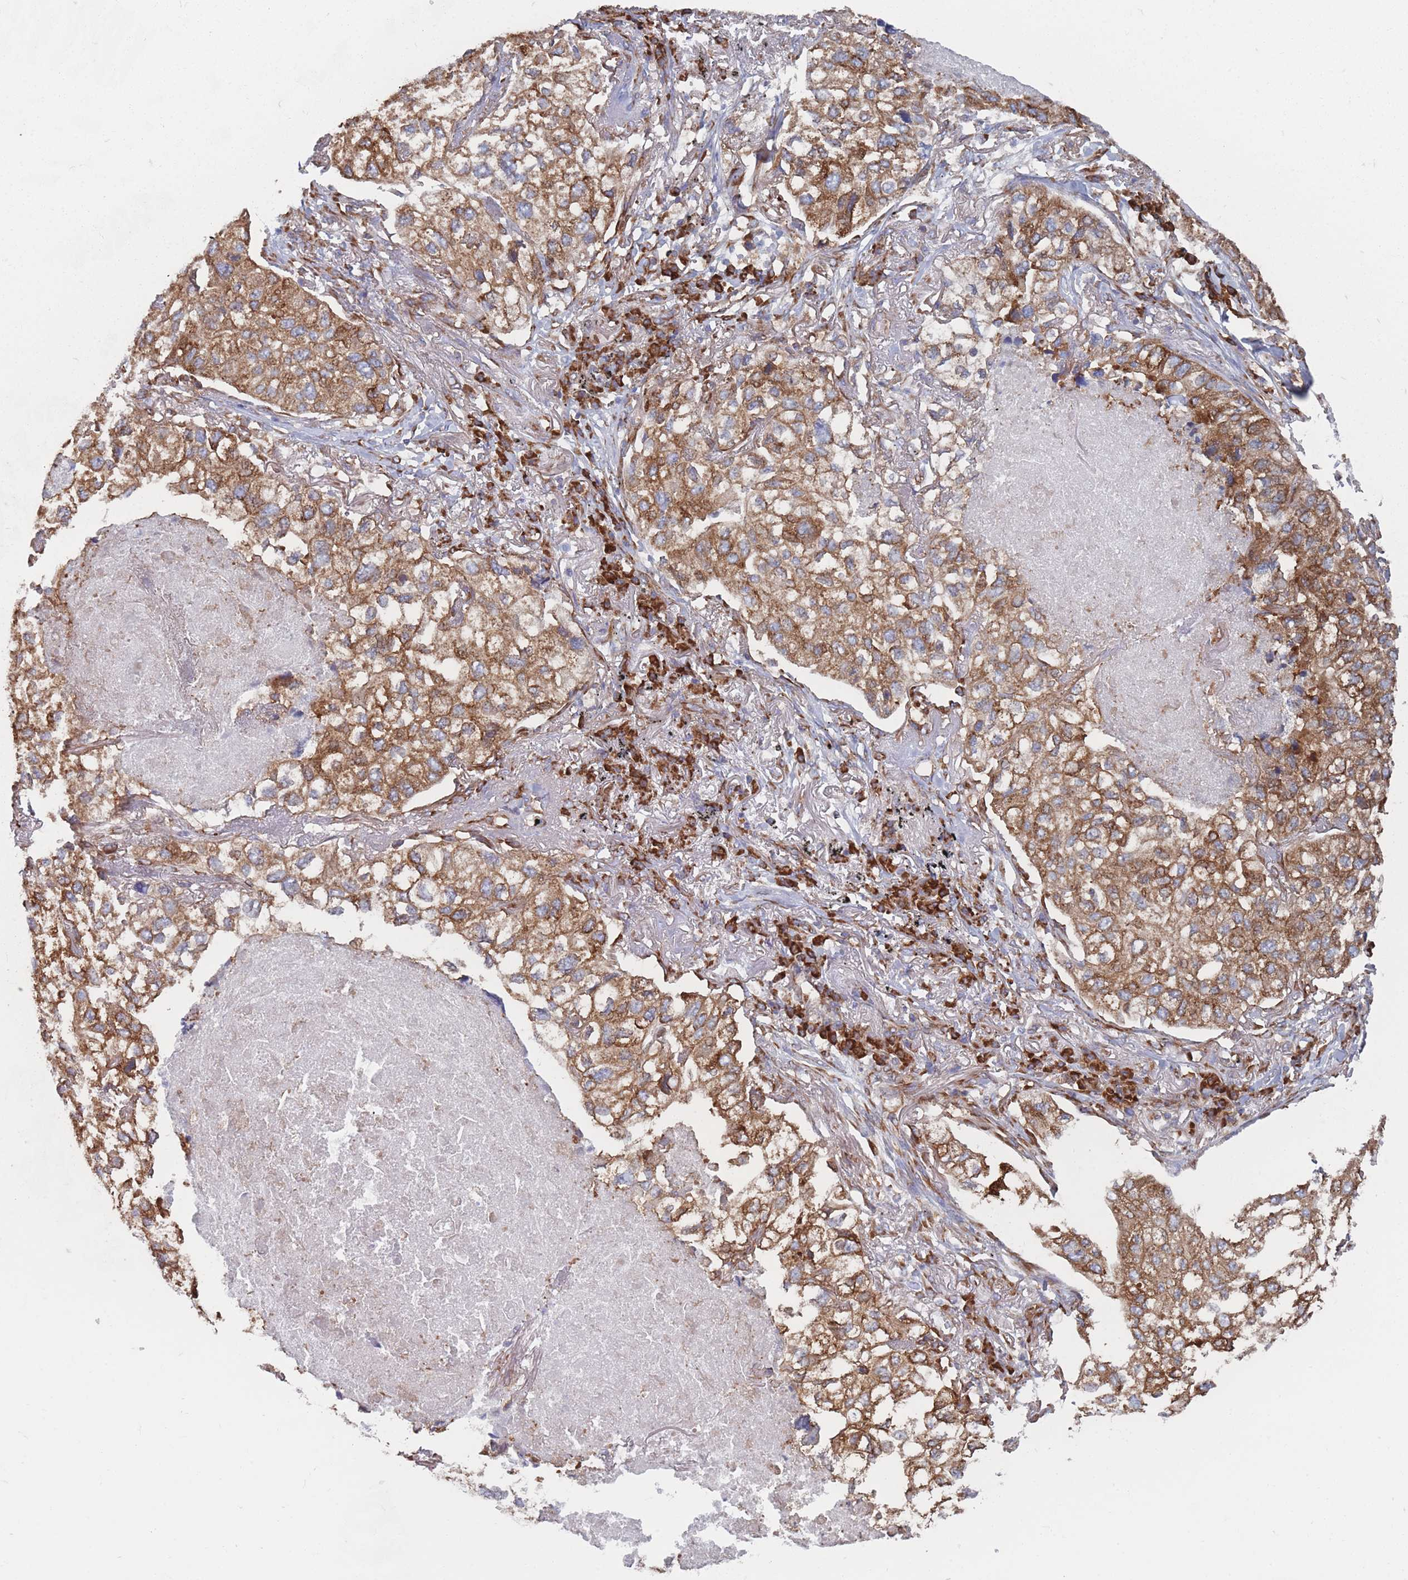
{"staining": {"intensity": "moderate", "quantity": ">75%", "location": "cytoplasmic/membranous"}, "tissue": "lung cancer", "cell_type": "Tumor cells", "image_type": "cancer", "snomed": [{"axis": "morphology", "description": "Adenocarcinoma, NOS"}, {"axis": "topography", "description": "Lung"}], "caption": "This is an image of immunohistochemistry (IHC) staining of lung adenocarcinoma, which shows moderate expression in the cytoplasmic/membranous of tumor cells.", "gene": "EEF1B2", "patient": {"sex": "male", "age": 65}}